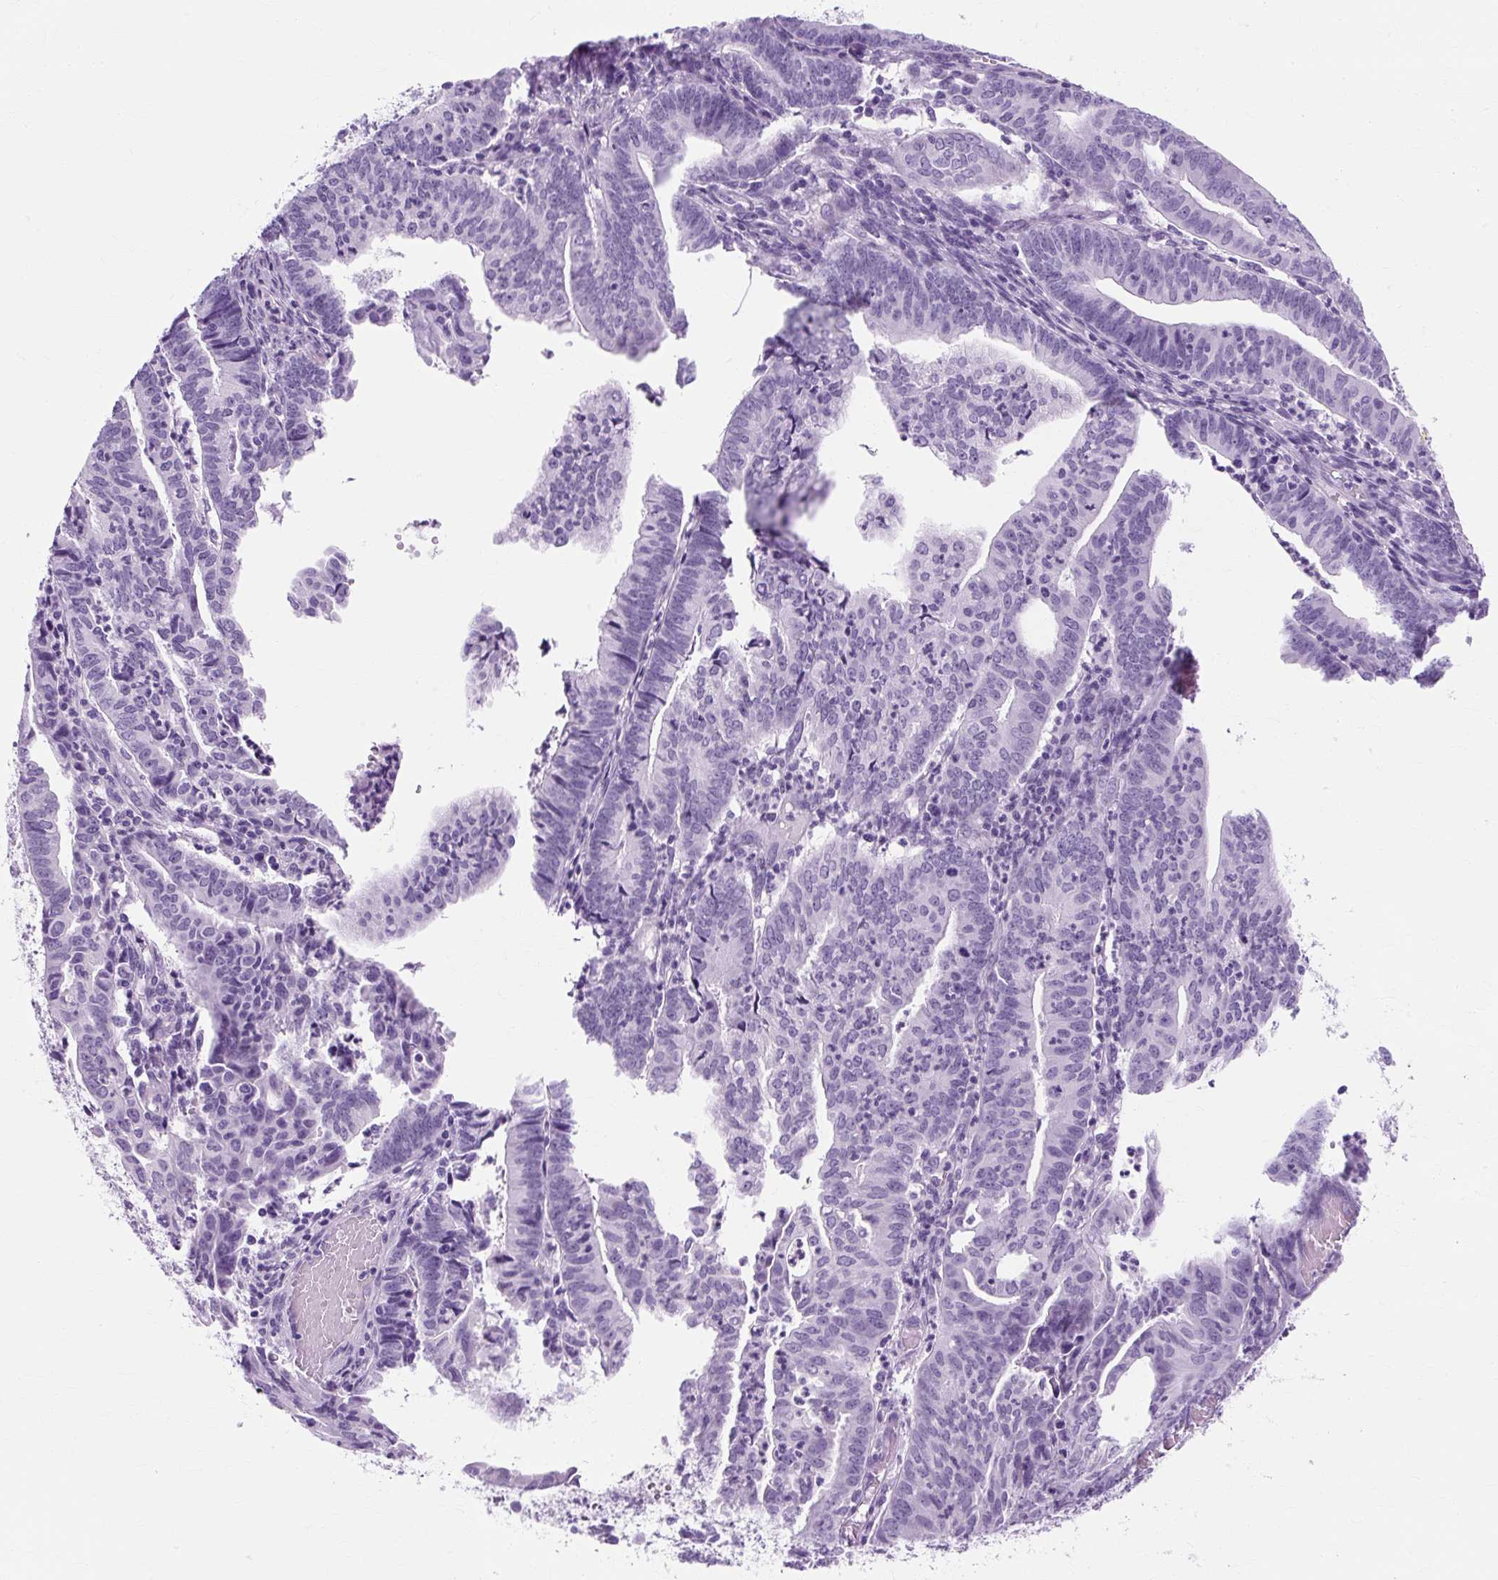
{"staining": {"intensity": "negative", "quantity": "none", "location": "none"}, "tissue": "endometrial cancer", "cell_type": "Tumor cells", "image_type": "cancer", "snomed": [{"axis": "morphology", "description": "Adenocarcinoma, NOS"}, {"axis": "topography", "description": "Endometrium"}], "caption": "Photomicrograph shows no protein expression in tumor cells of adenocarcinoma (endometrial) tissue.", "gene": "RYBP", "patient": {"sex": "female", "age": 60}}